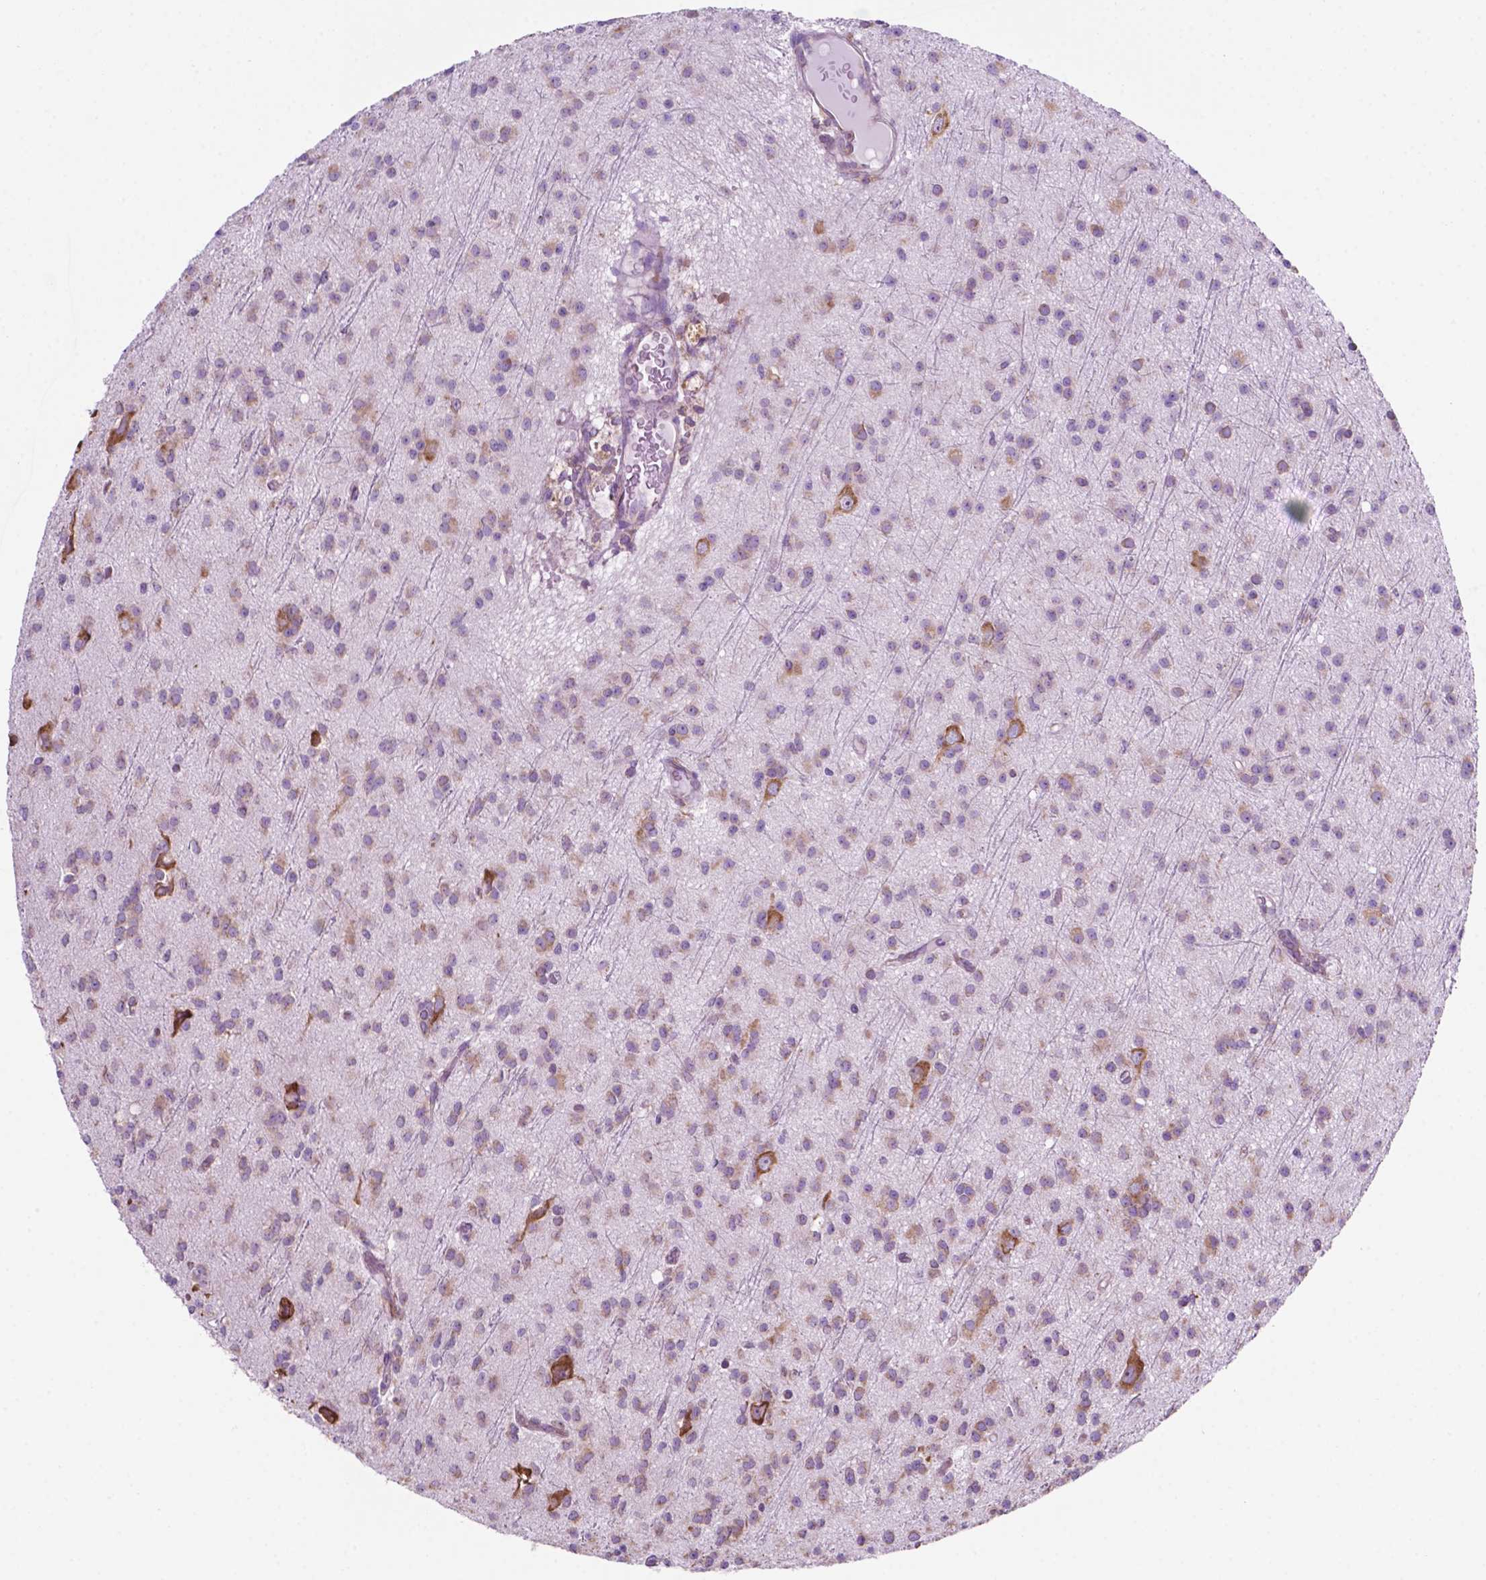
{"staining": {"intensity": "weak", "quantity": "<25%", "location": "cytoplasmic/membranous"}, "tissue": "glioma", "cell_type": "Tumor cells", "image_type": "cancer", "snomed": [{"axis": "morphology", "description": "Glioma, malignant, Low grade"}, {"axis": "topography", "description": "Brain"}], "caption": "Immunohistochemistry histopathology image of malignant glioma (low-grade) stained for a protein (brown), which displays no staining in tumor cells.", "gene": "RPL29", "patient": {"sex": "male", "age": 27}}